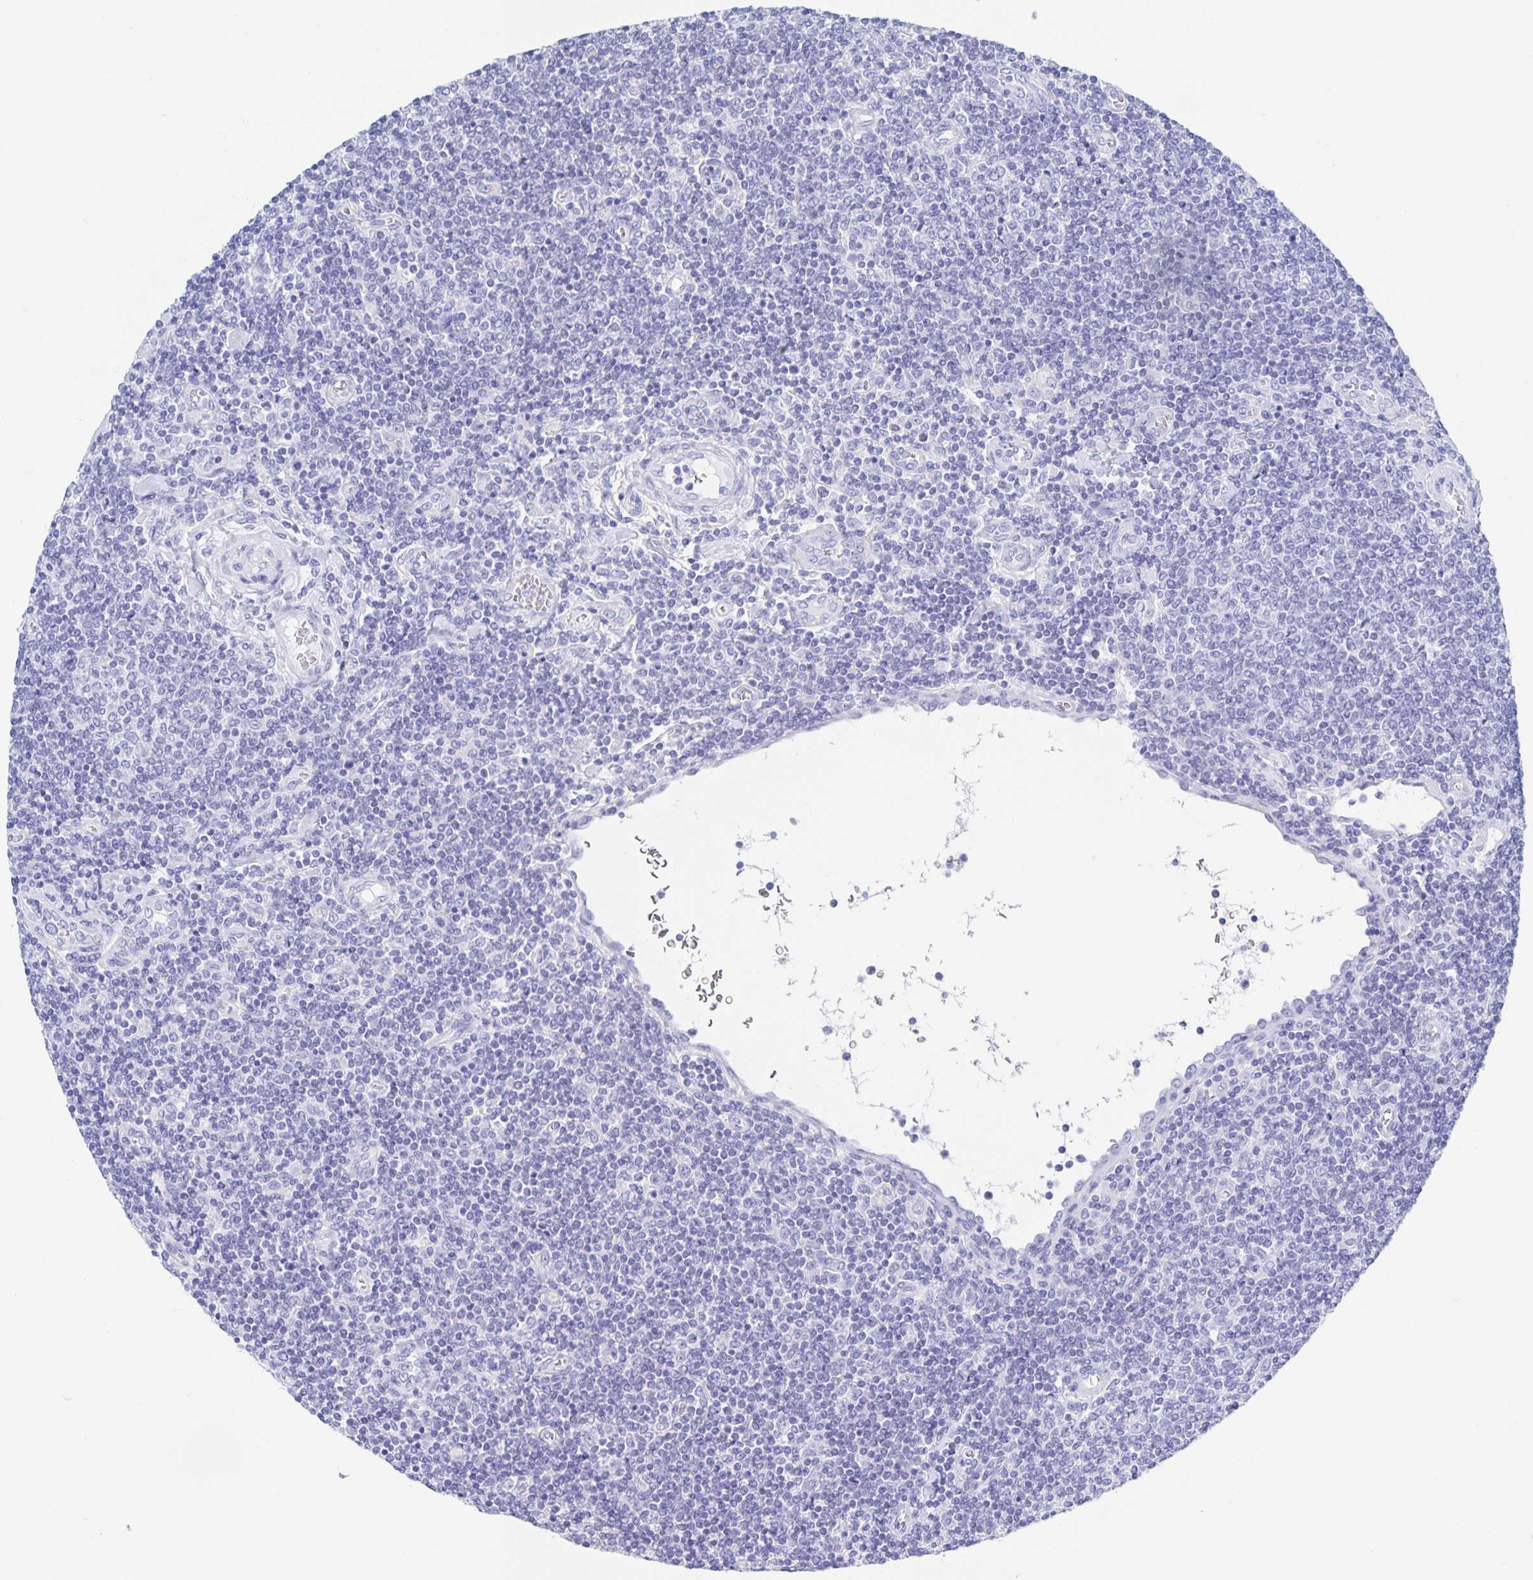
{"staining": {"intensity": "negative", "quantity": "none", "location": "none"}, "tissue": "lymphoma", "cell_type": "Tumor cells", "image_type": "cancer", "snomed": [{"axis": "morphology", "description": "Malignant lymphoma, non-Hodgkin's type, Low grade"}, {"axis": "topography", "description": "Lymph node"}], "caption": "DAB (3,3'-diaminobenzidine) immunohistochemical staining of malignant lymphoma, non-Hodgkin's type (low-grade) exhibits no significant staining in tumor cells. Nuclei are stained in blue.", "gene": "DMBT1", "patient": {"sex": "male", "age": 52}}